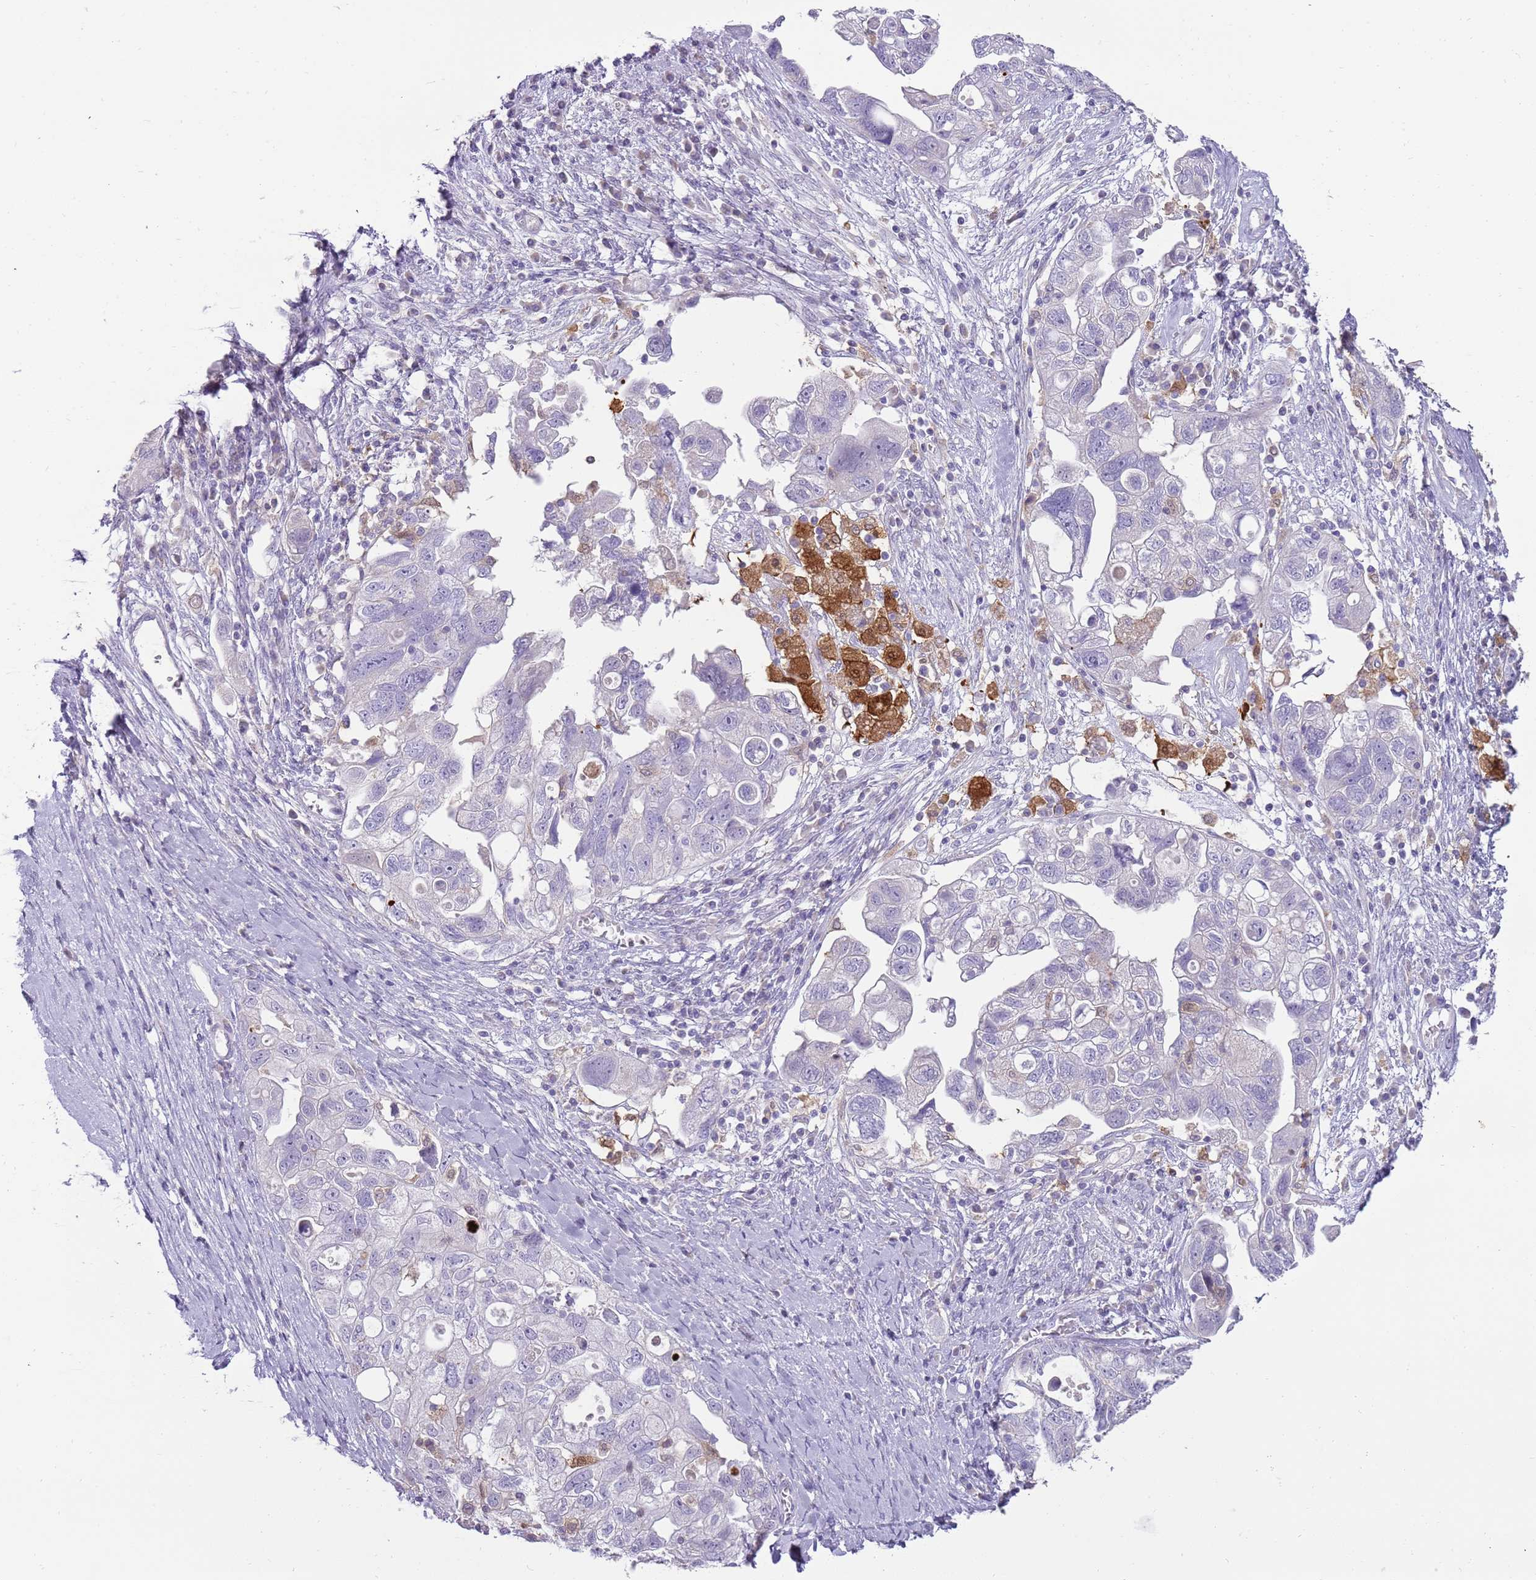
{"staining": {"intensity": "negative", "quantity": "none", "location": "none"}, "tissue": "ovarian cancer", "cell_type": "Tumor cells", "image_type": "cancer", "snomed": [{"axis": "morphology", "description": "Carcinoma, NOS"}, {"axis": "morphology", "description": "Cystadenocarcinoma, serous, NOS"}, {"axis": "topography", "description": "Ovary"}], "caption": "Tumor cells show no significant protein staining in ovarian serous cystadenocarcinoma. (DAB (3,3'-diaminobenzidine) immunohistochemistry (IHC), high magnification).", "gene": "DIPK1C", "patient": {"sex": "female", "age": 69}}